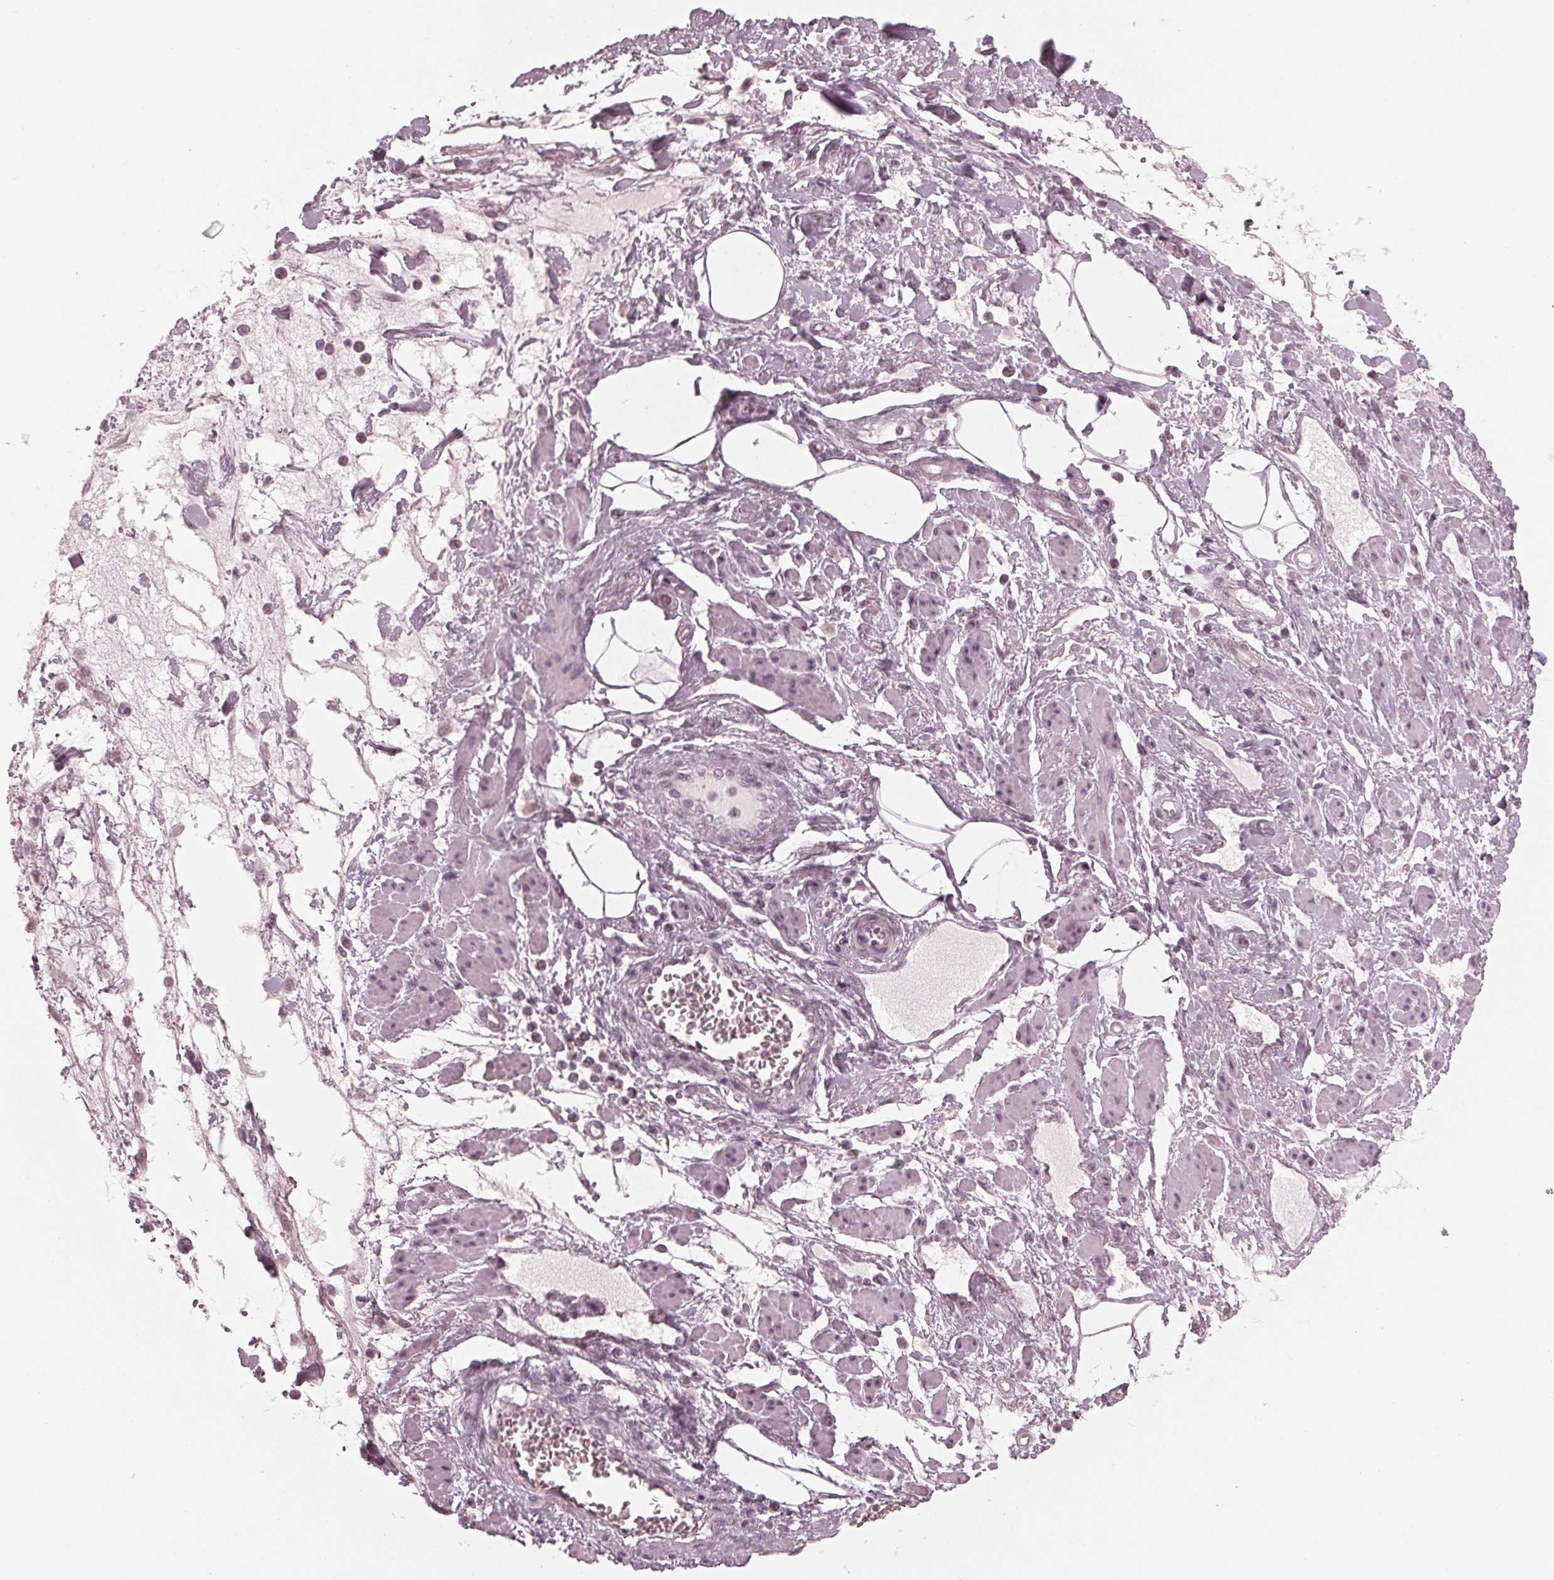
{"staining": {"intensity": "negative", "quantity": "none", "location": "none"}, "tissue": "adipose tissue", "cell_type": "Adipocytes", "image_type": "normal", "snomed": [{"axis": "morphology", "description": "Normal tissue, NOS"}, {"axis": "topography", "description": "Vagina"}, {"axis": "topography", "description": "Peripheral nerve tissue"}], "caption": "DAB immunohistochemical staining of normal adipose tissue exhibits no significant expression in adipocytes.", "gene": "ADPRHL1", "patient": {"sex": "female", "age": 71}}